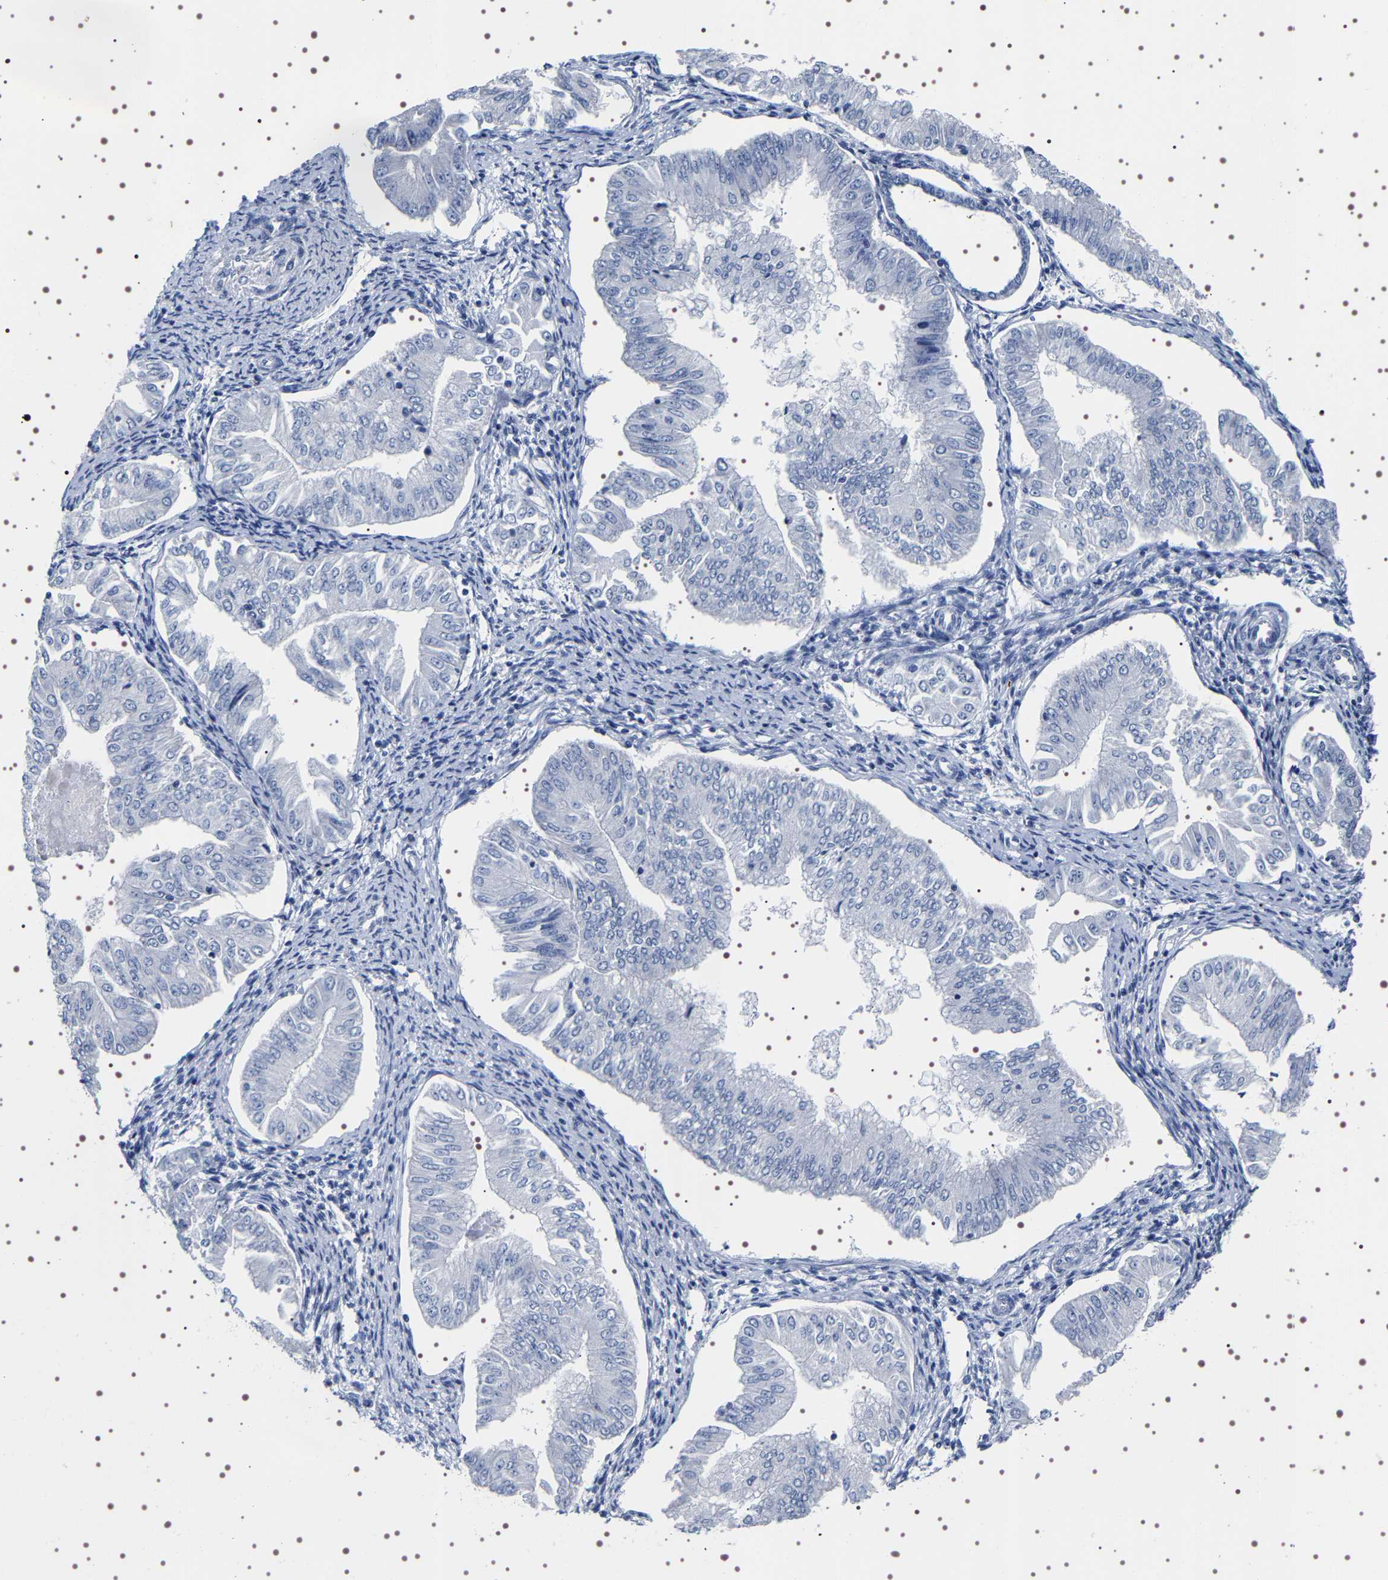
{"staining": {"intensity": "negative", "quantity": "none", "location": "none"}, "tissue": "endometrial cancer", "cell_type": "Tumor cells", "image_type": "cancer", "snomed": [{"axis": "morphology", "description": "Normal tissue, NOS"}, {"axis": "morphology", "description": "Adenocarcinoma, NOS"}, {"axis": "topography", "description": "Endometrium"}], "caption": "There is no significant positivity in tumor cells of endometrial cancer (adenocarcinoma). (DAB immunohistochemistry, high magnification).", "gene": "UBQLN3", "patient": {"sex": "female", "age": 53}}